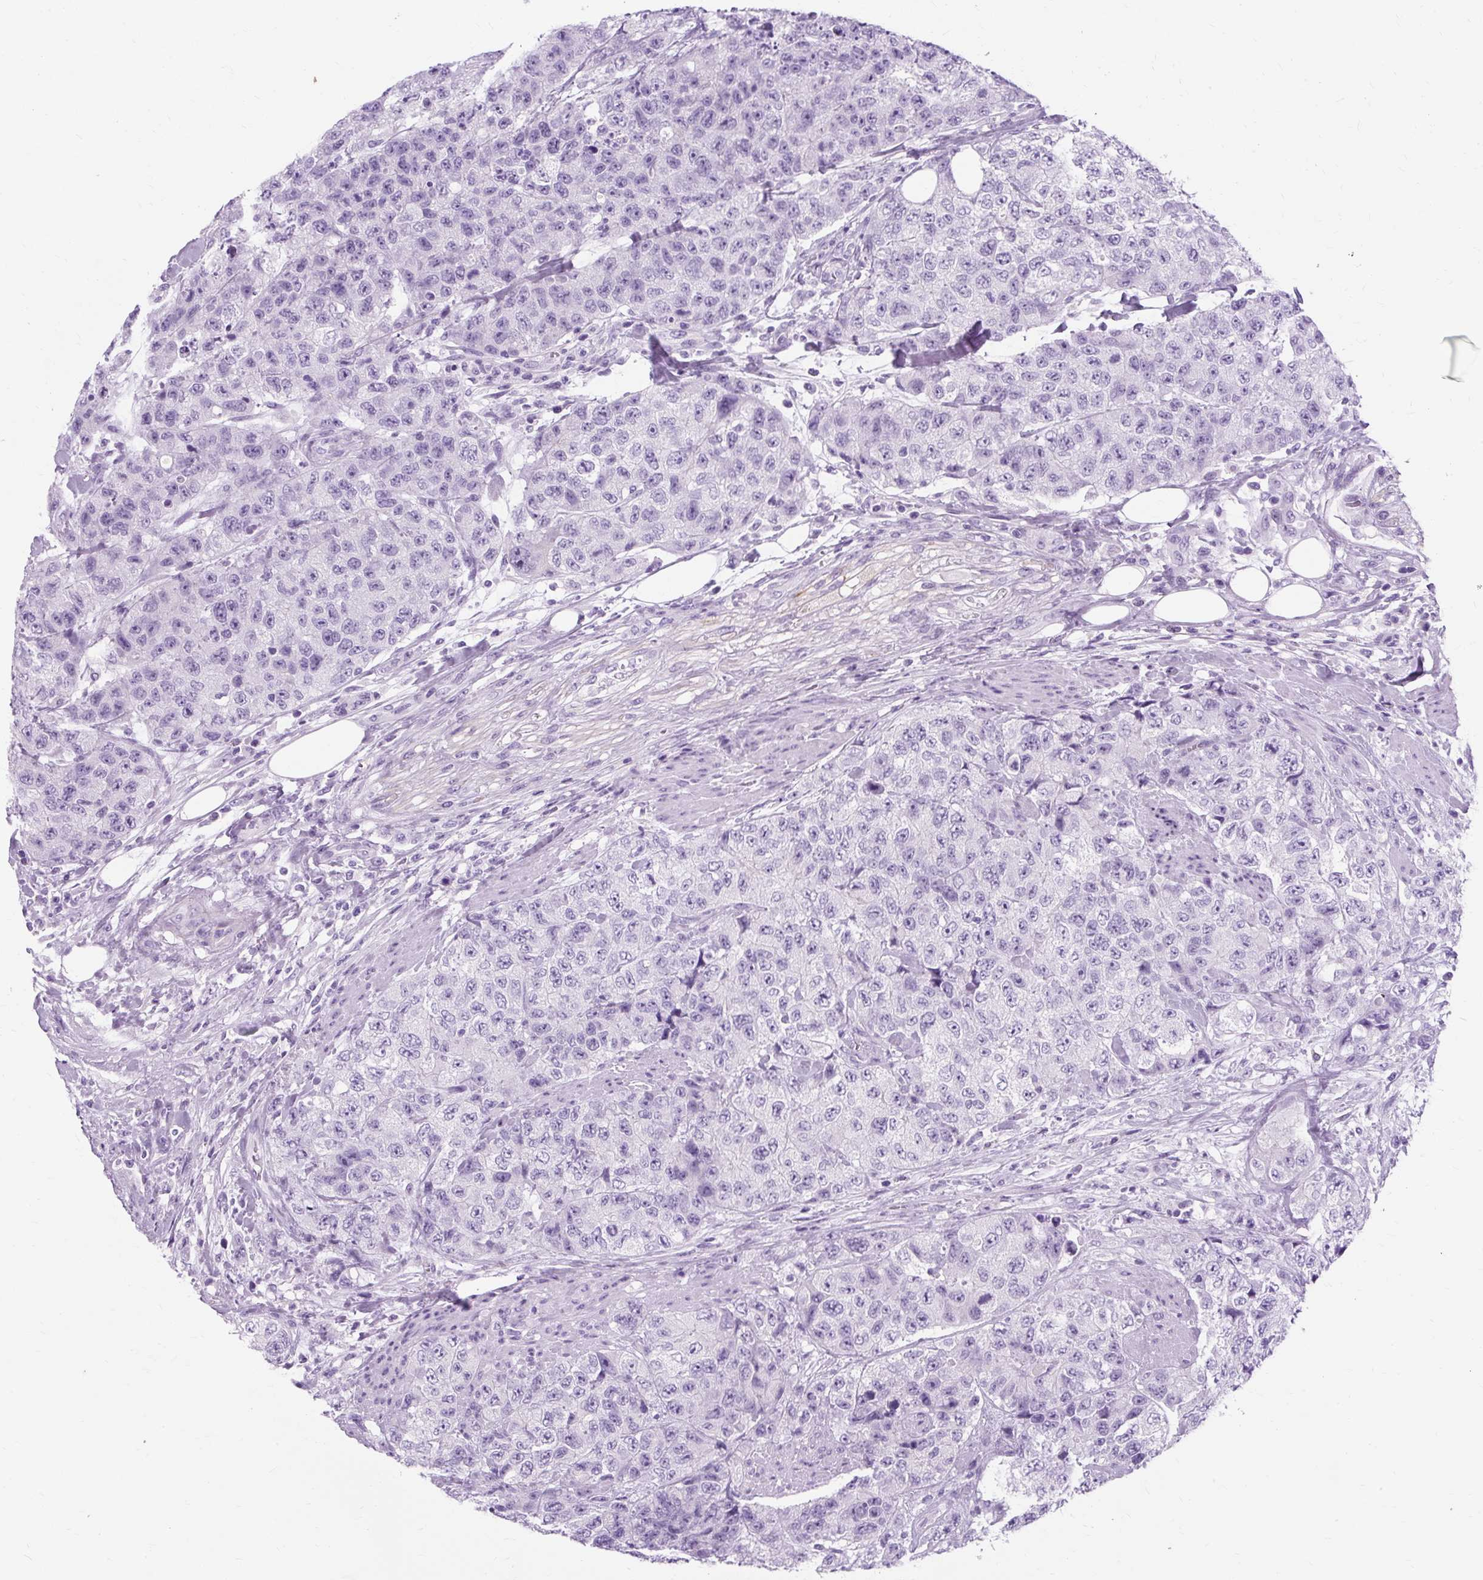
{"staining": {"intensity": "negative", "quantity": "none", "location": "none"}, "tissue": "urothelial cancer", "cell_type": "Tumor cells", "image_type": "cancer", "snomed": [{"axis": "morphology", "description": "Urothelial carcinoma, High grade"}, {"axis": "topography", "description": "Urinary bladder"}], "caption": "The micrograph shows no significant staining in tumor cells of high-grade urothelial carcinoma. The staining is performed using DAB brown chromogen with nuclei counter-stained in using hematoxylin.", "gene": "TMEM89", "patient": {"sex": "female", "age": 78}}